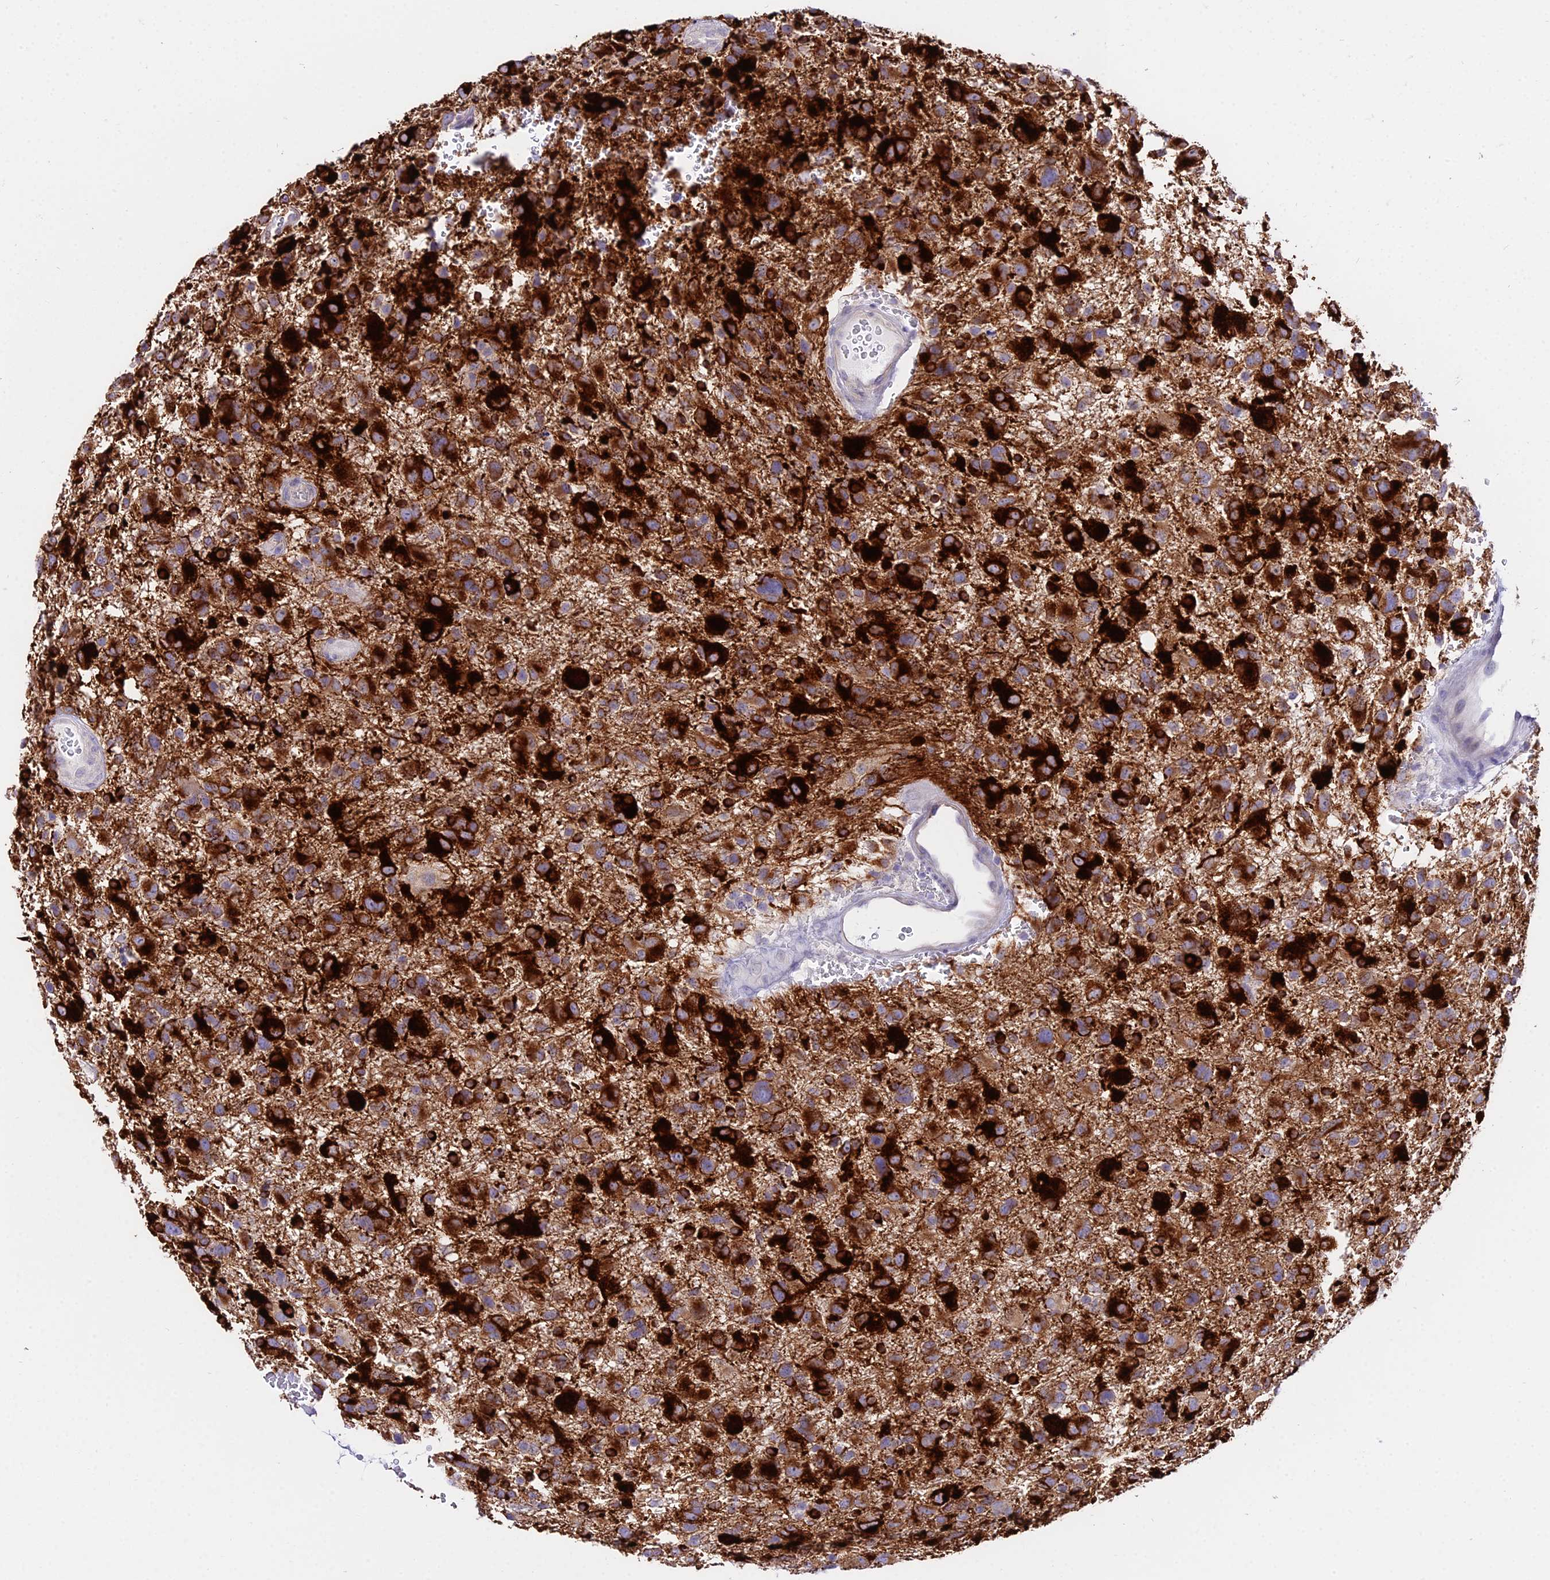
{"staining": {"intensity": "strong", "quantity": "25%-75%", "location": "cytoplasmic/membranous"}, "tissue": "glioma", "cell_type": "Tumor cells", "image_type": "cancer", "snomed": [{"axis": "morphology", "description": "Glioma, malignant, High grade"}, {"axis": "topography", "description": "Brain"}], "caption": "Immunohistochemical staining of glioma reveals high levels of strong cytoplasmic/membranous protein staining in approximately 25%-75% of tumor cells. (IHC, brightfield microscopy, high magnification).", "gene": "ATG16L2", "patient": {"sex": "male", "age": 61}}